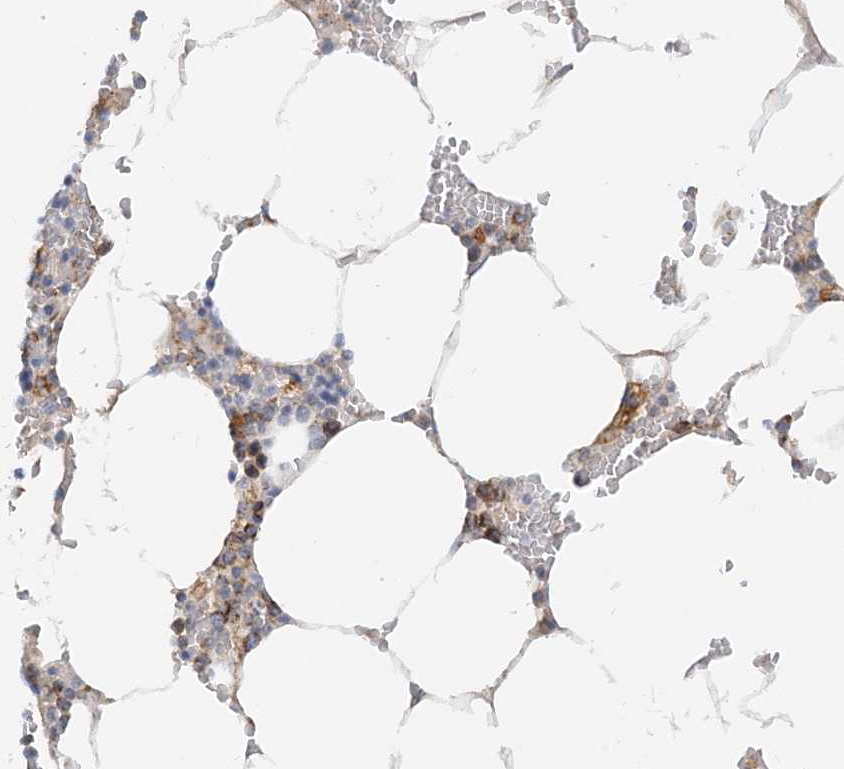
{"staining": {"intensity": "moderate", "quantity": "25%-75%", "location": "cytoplasmic/membranous"}, "tissue": "bone marrow", "cell_type": "Hematopoietic cells", "image_type": "normal", "snomed": [{"axis": "morphology", "description": "Normal tissue, NOS"}, {"axis": "topography", "description": "Bone marrow"}], "caption": "This is a micrograph of IHC staining of normal bone marrow, which shows moderate positivity in the cytoplasmic/membranous of hematopoietic cells.", "gene": "COA3", "patient": {"sex": "male", "age": 70}}